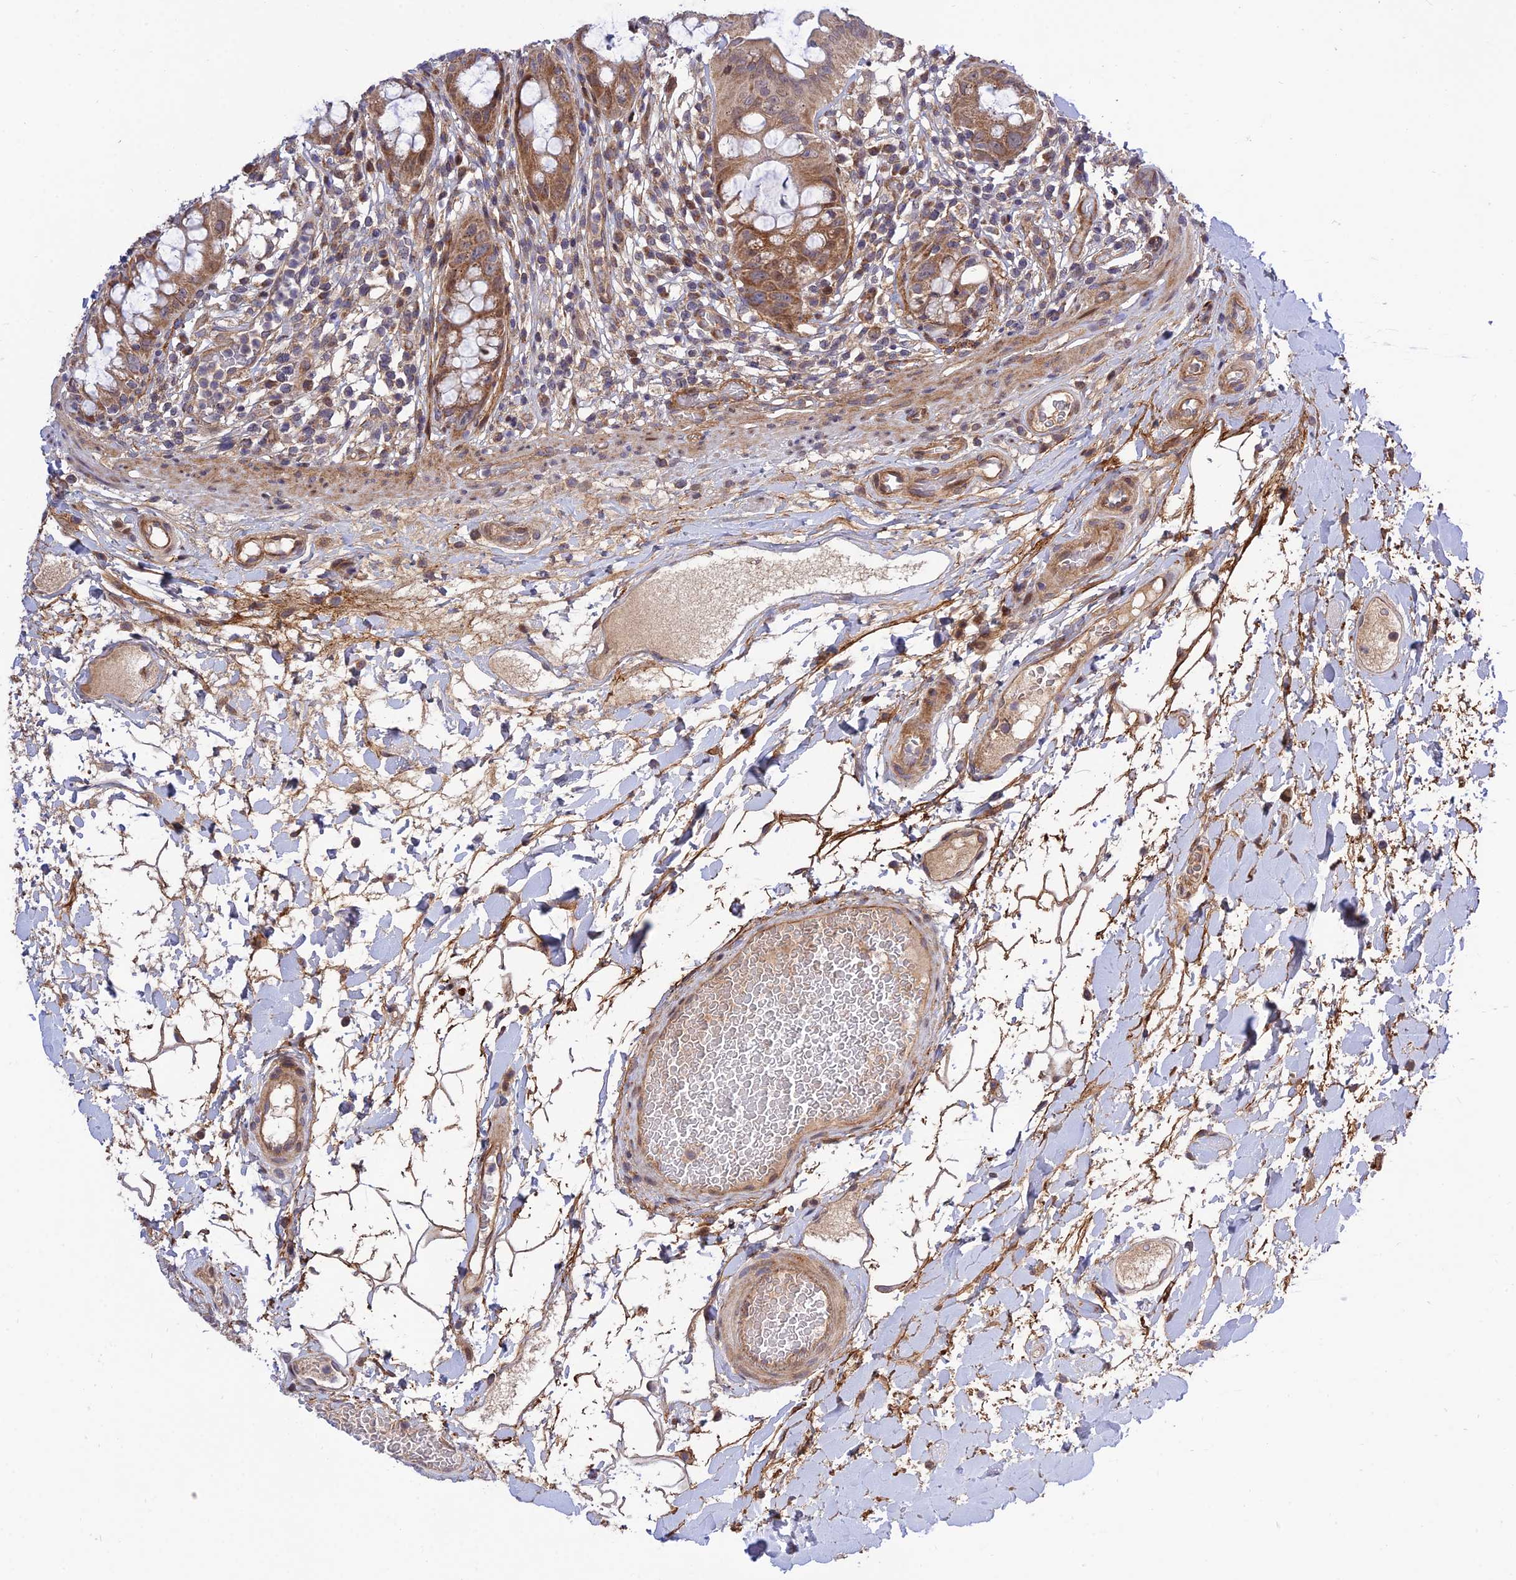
{"staining": {"intensity": "moderate", "quantity": ">75%", "location": "cytoplasmic/membranous"}, "tissue": "rectum", "cell_type": "Glandular cells", "image_type": "normal", "snomed": [{"axis": "morphology", "description": "Normal tissue, NOS"}, {"axis": "topography", "description": "Rectum"}], "caption": "Protein expression analysis of normal human rectum reveals moderate cytoplasmic/membranous staining in approximately >75% of glandular cells. Using DAB (brown) and hematoxylin (blue) stains, captured at high magnification using brightfield microscopy.", "gene": "PLEKHG2", "patient": {"sex": "female", "age": 57}}